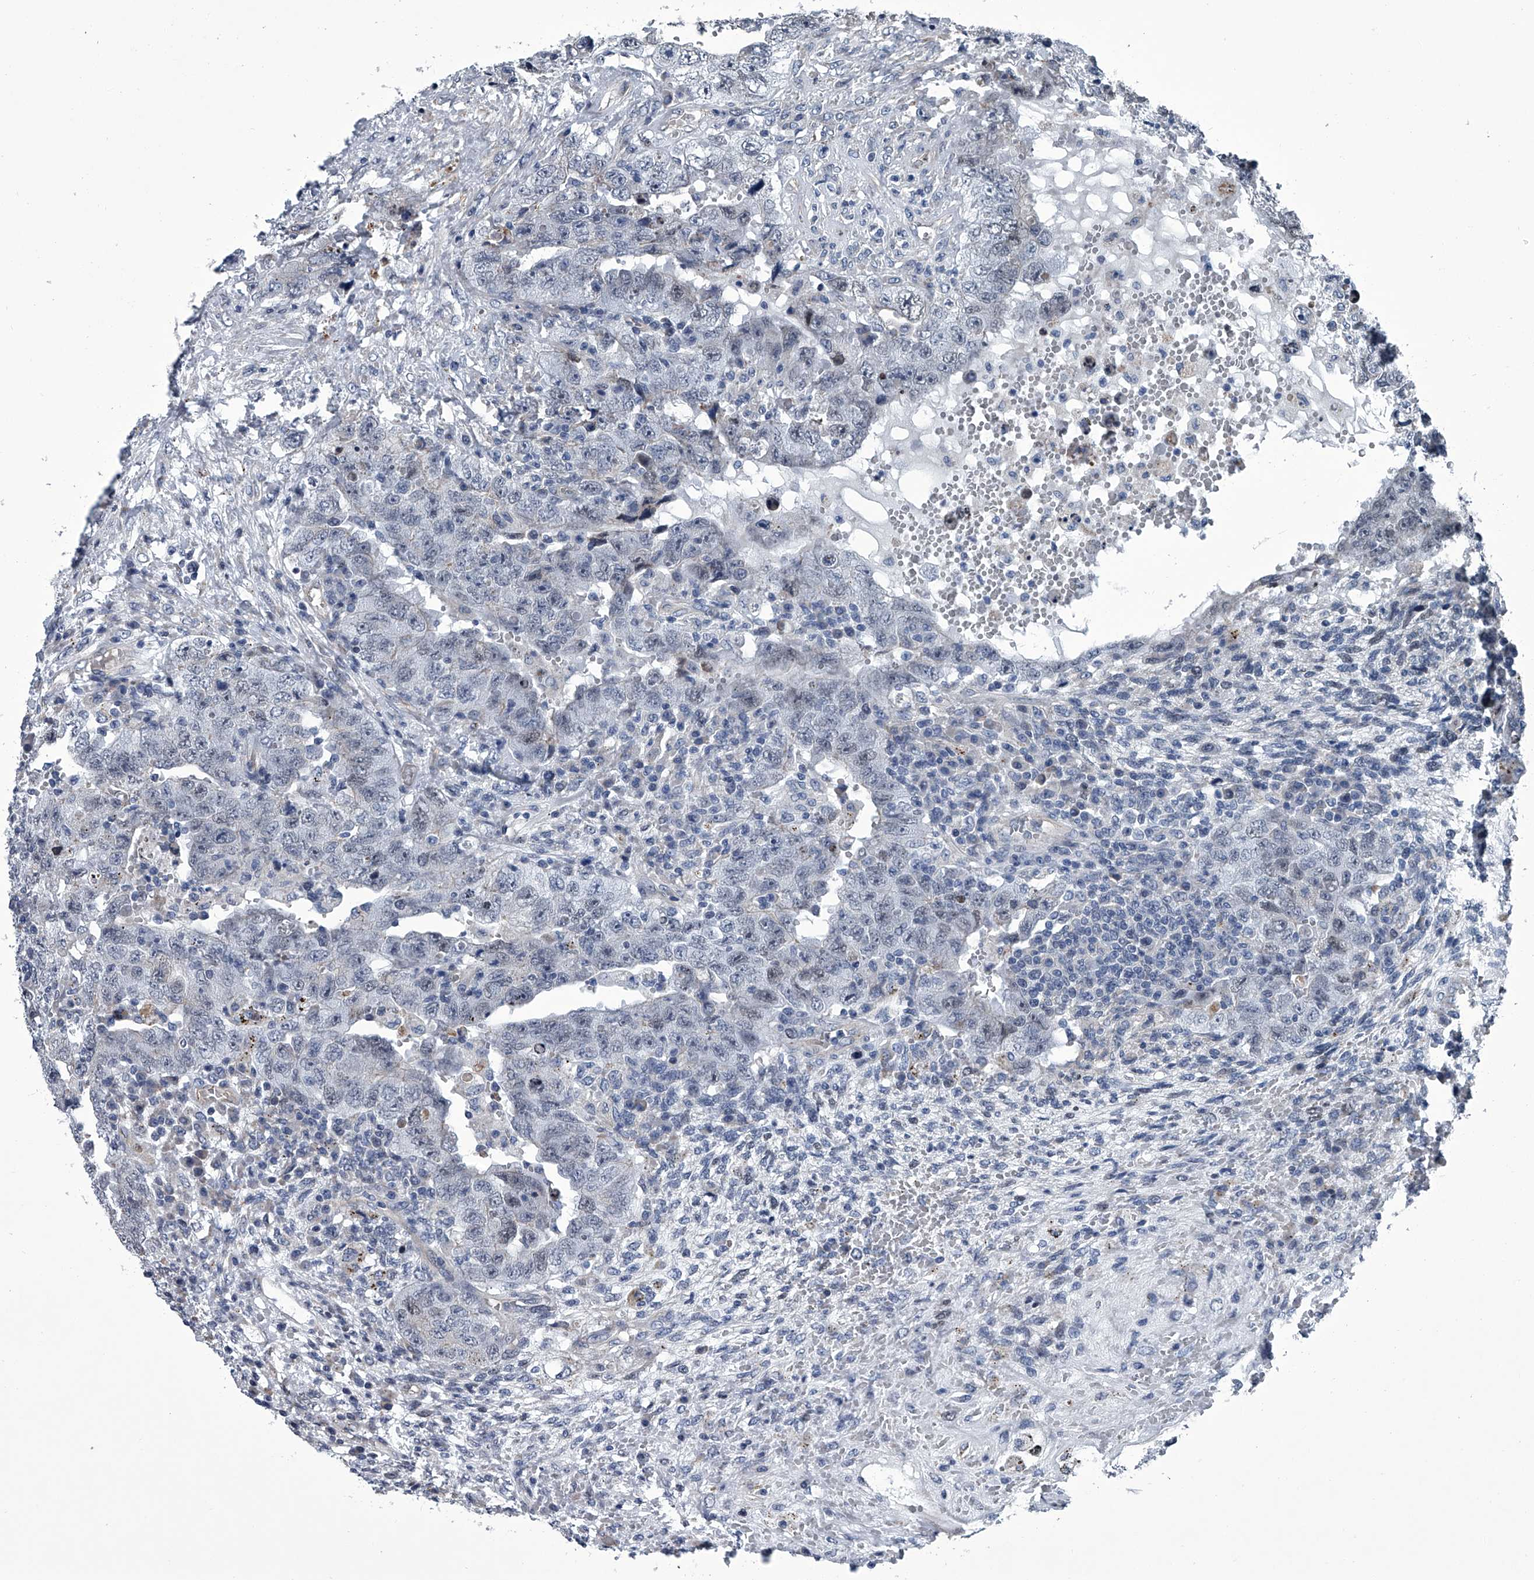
{"staining": {"intensity": "negative", "quantity": "none", "location": "none"}, "tissue": "testis cancer", "cell_type": "Tumor cells", "image_type": "cancer", "snomed": [{"axis": "morphology", "description": "Carcinoma, Embryonal, NOS"}, {"axis": "topography", "description": "Testis"}], "caption": "Tumor cells show no significant staining in embryonal carcinoma (testis). Nuclei are stained in blue.", "gene": "ABCG1", "patient": {"sex": "male", "age": 26}}